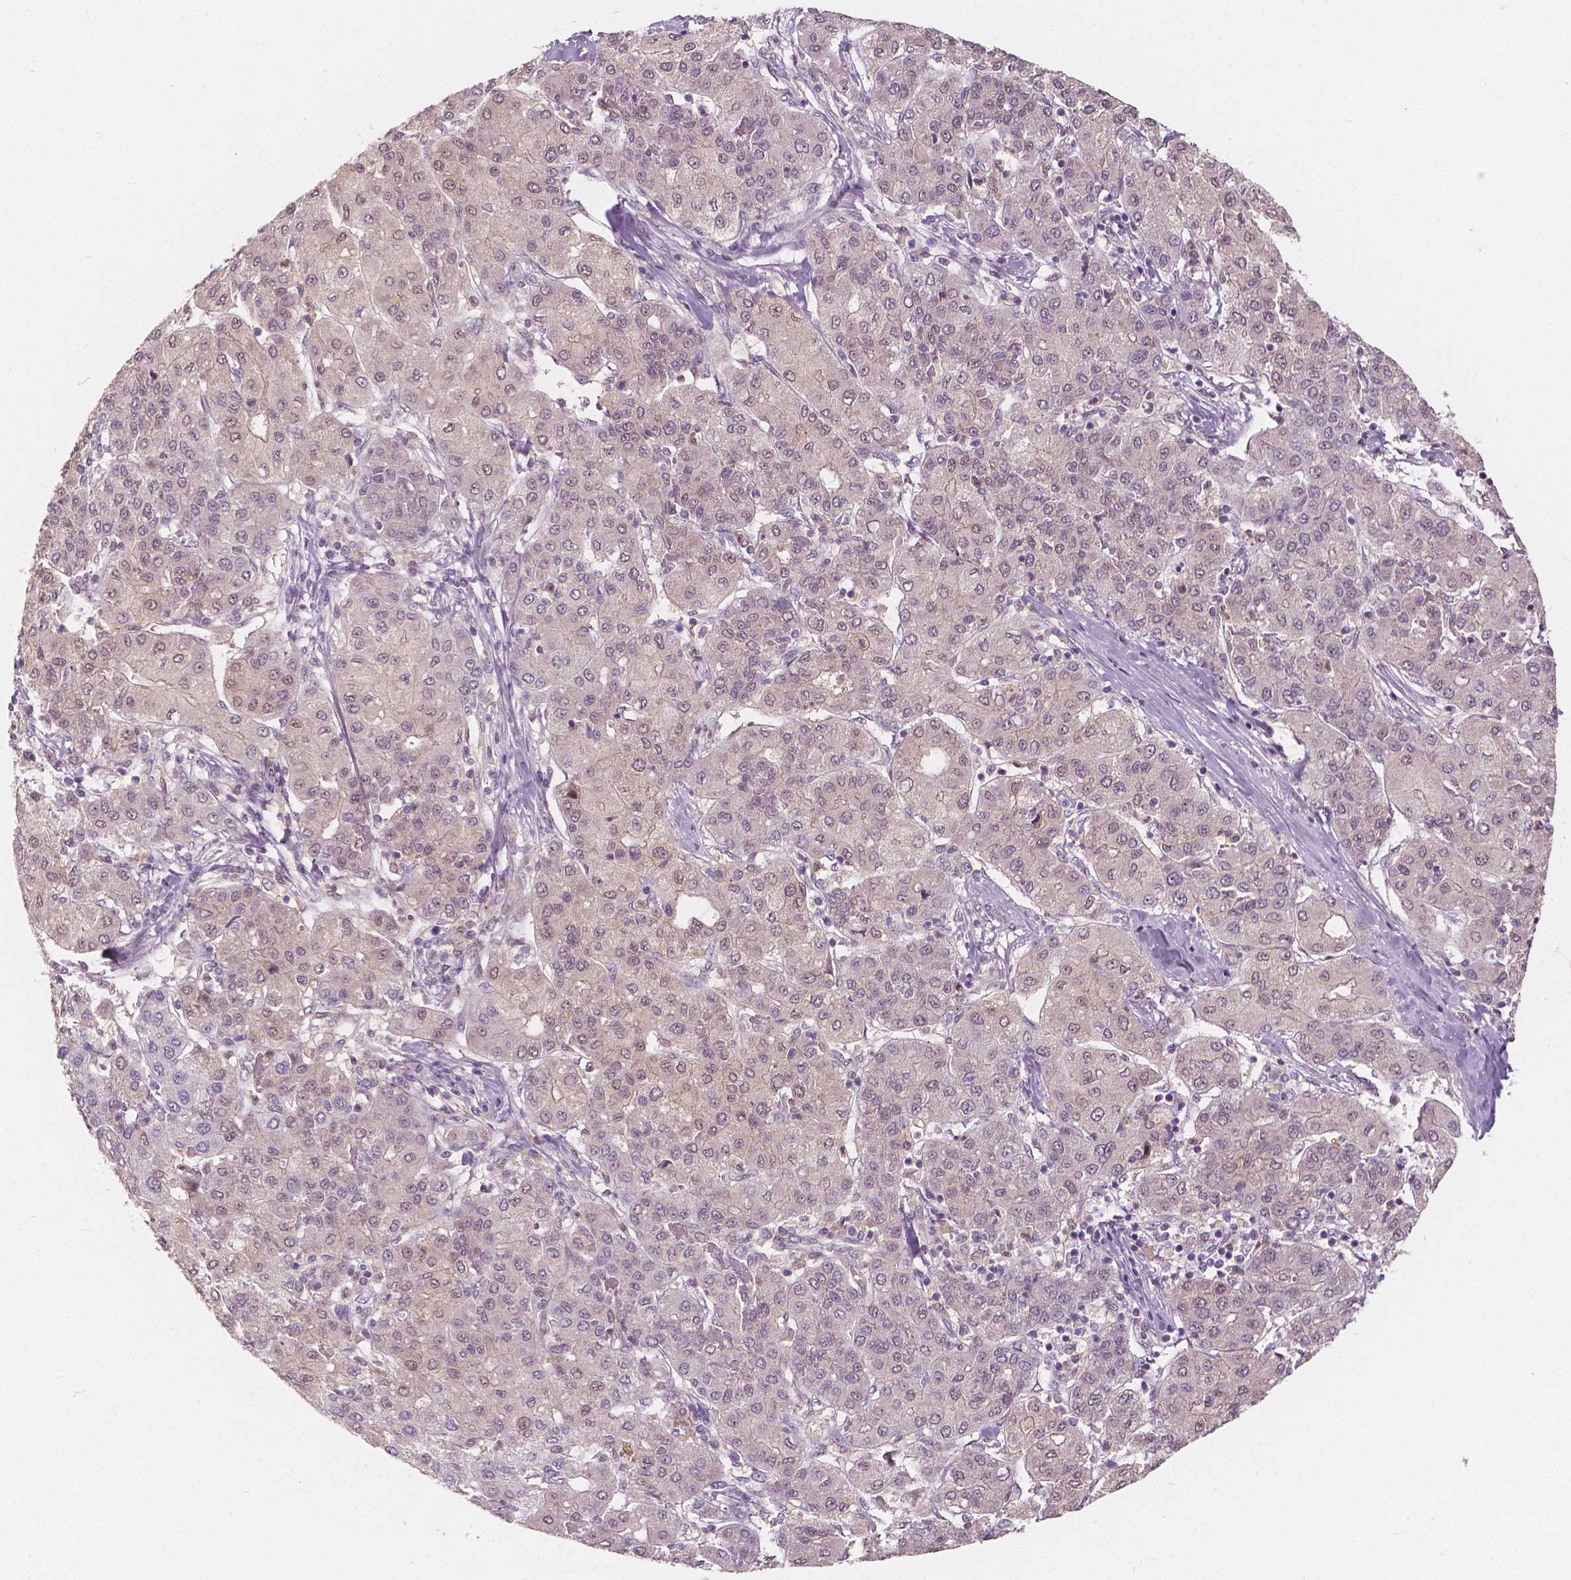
{"staining": {"intensity": "weak", "quantity": "<25%", "location": "nuclear"}, "tissue": "liver cancer", "cell_type": "Tumor cells", "image_type": "cancer", "snomed": [{"axis": "morphology", "description": "Carcinoma, Hepatocellular, NOS"}, {"axis": "topography", "description": "Liver"}], "caption": "This histopathology image is of liver cancer stained with IHC to label a protein in brown with the nuclei are counter-stained blue. There is no expression in tumor cells.", "gene": "NAPRT", "patient": {"sex": "male", "age": 65}}